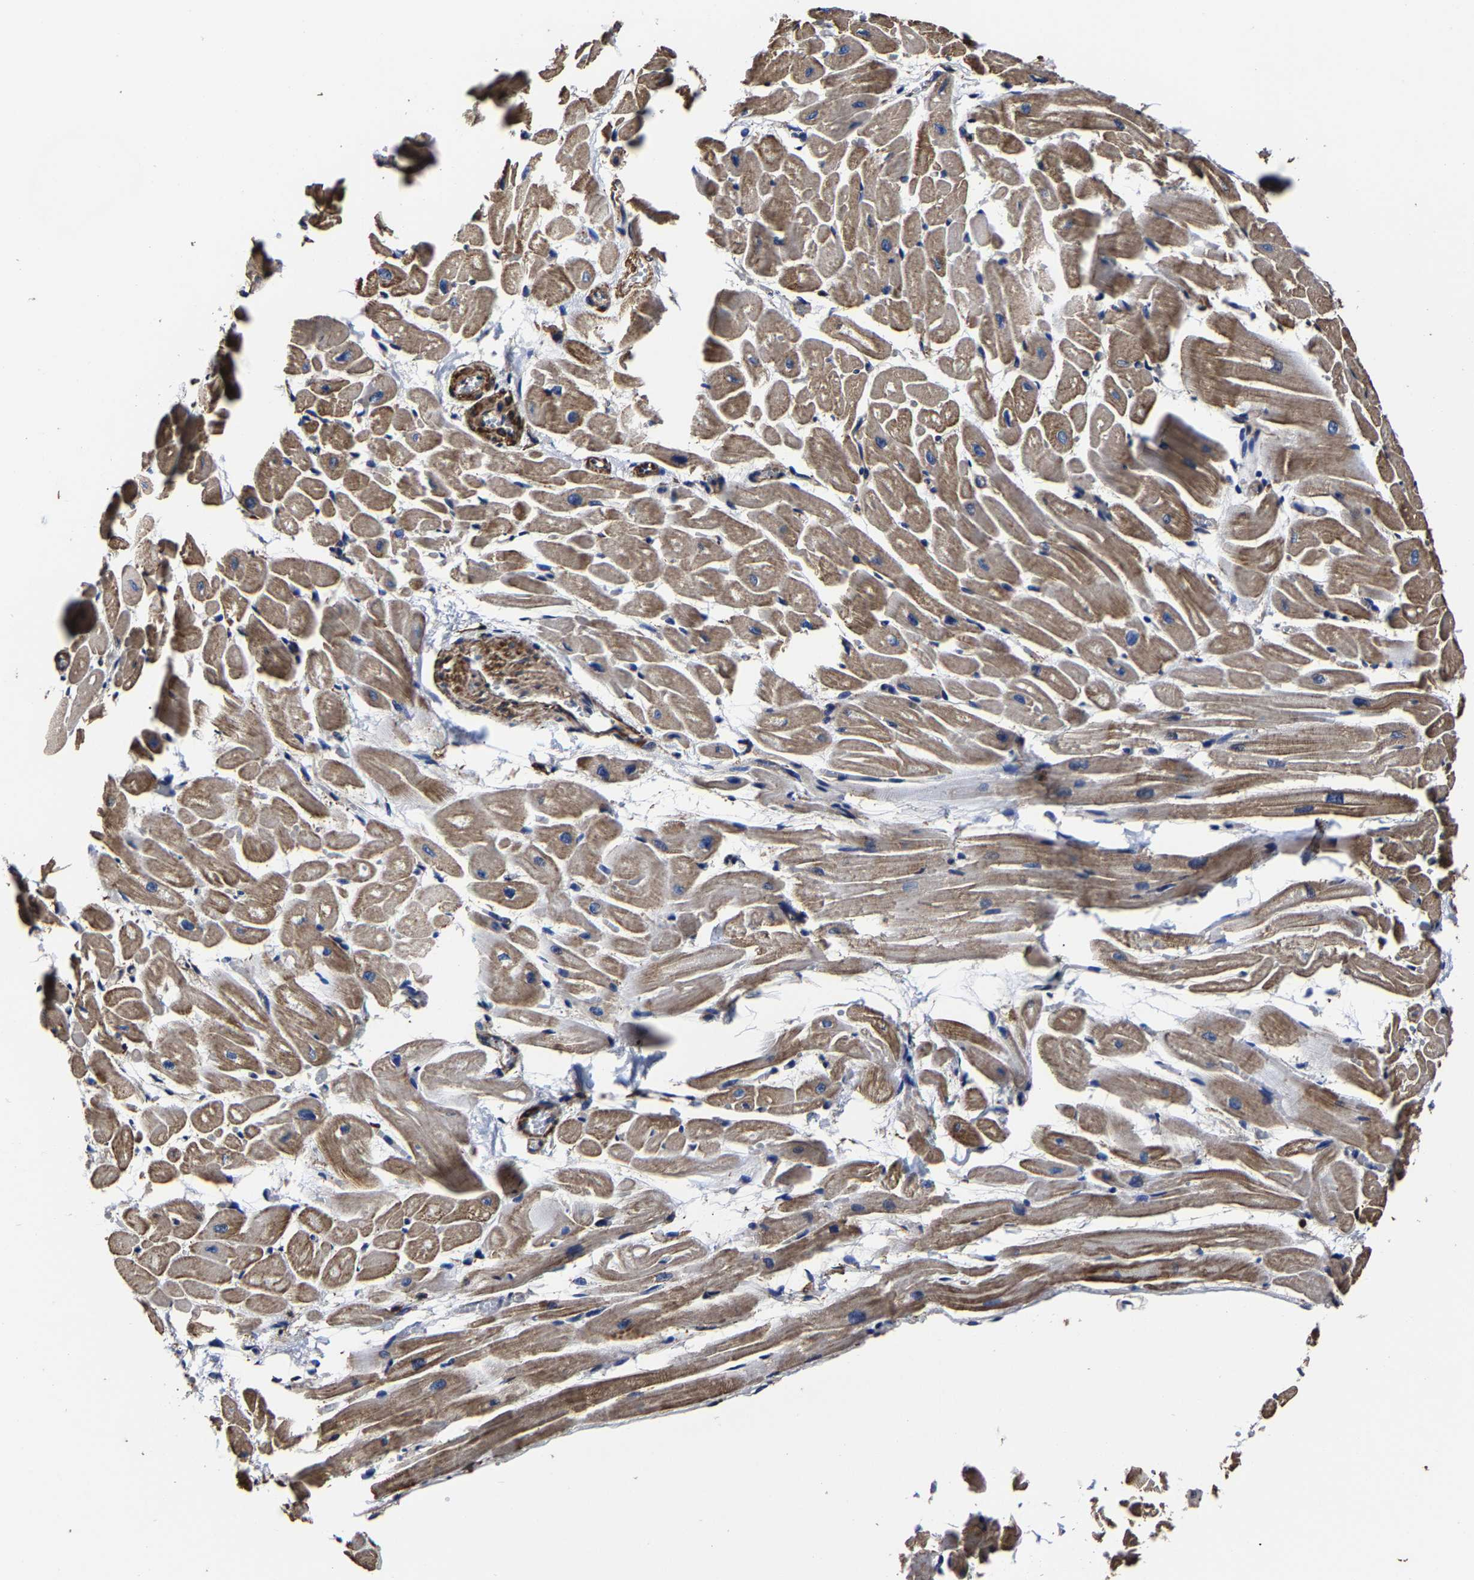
{"staining": {"intensity": "moderate", "quantity": ">75%", "location": "cytoplasmic/membranous"}, "tissue": "heart muscle", "cell_type": "Cardiomyocytes", "image_type": "normal", "snomed": [{"axis": "morphology", "description": "Normal tissue, NOS"}, {"axis": "topography", "description": "Heart"}], "caption": "Brown immunohistochemical staining in normal heart muscle exhibits moderate cytoplasmic/membranous positivity in approximately >75% of cardiomyocytes.", "gene": "SSH3", "patient": {"sex": "male", "age": 45}}